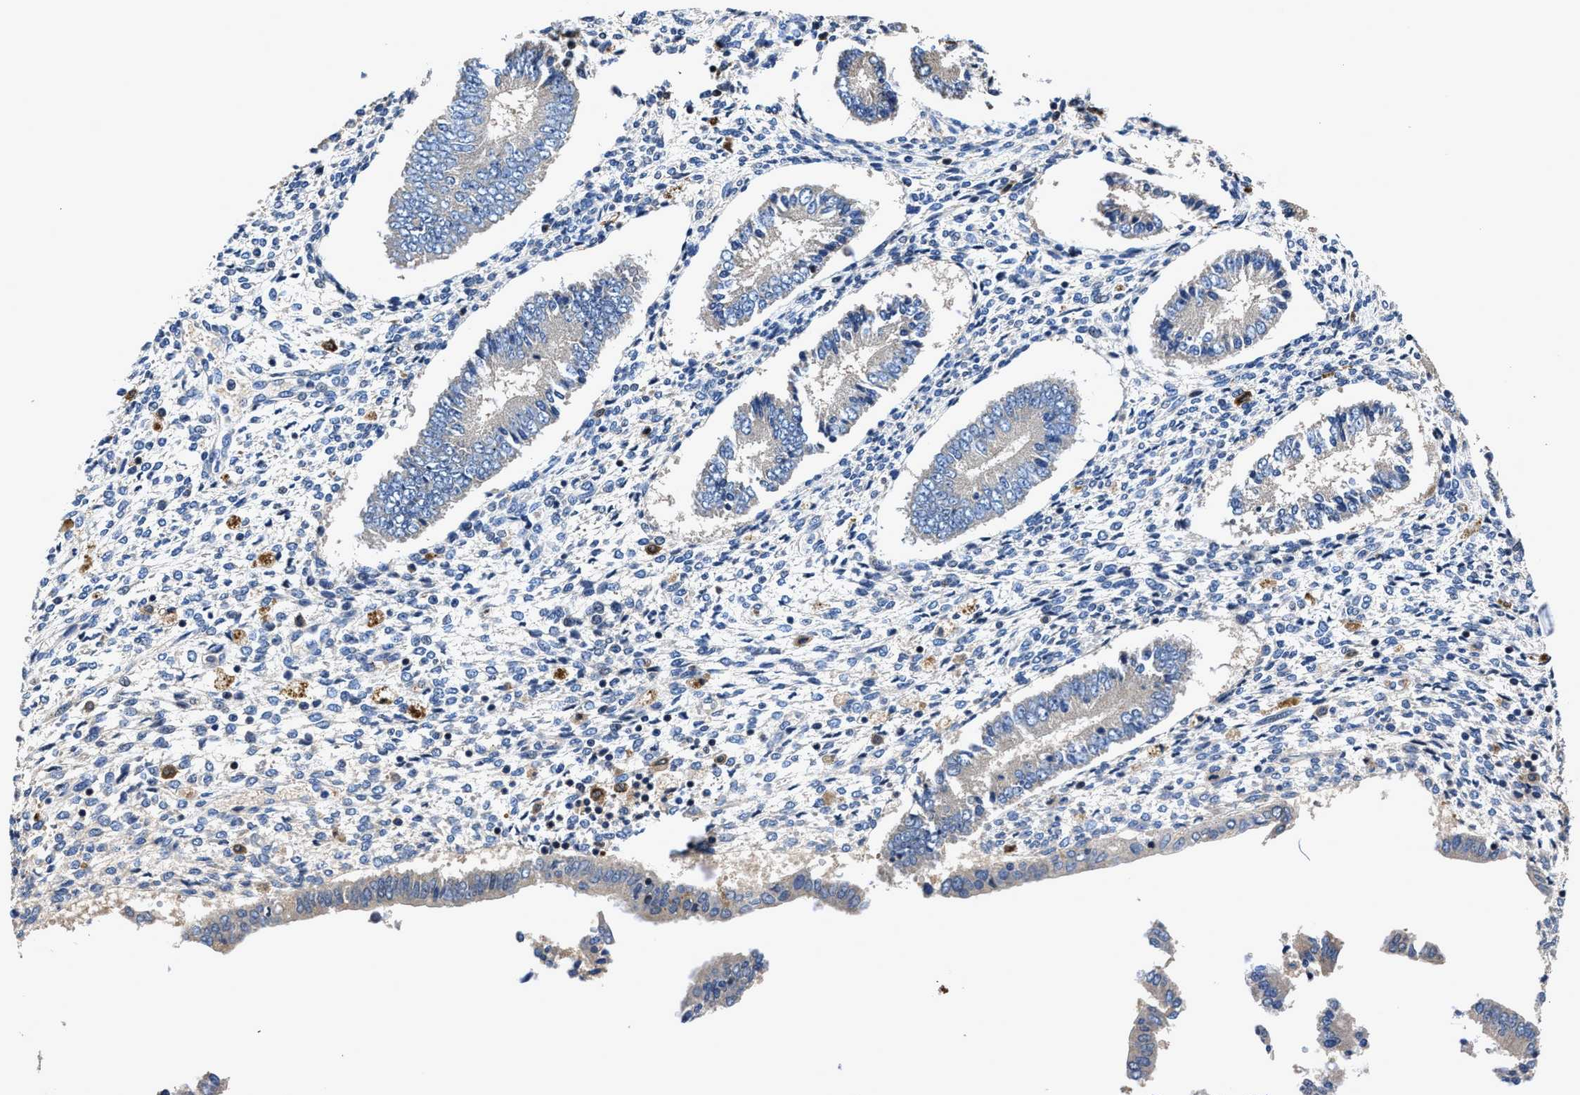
{"staining": {"intensity": "negative", "quantity": "none", "location": "none"}, "tissue": "endometrium", "cell_type": "Cells in endometrial stroma", "image_type": "normal", "snomed": [{"axis": "morphology", "description": "Normal tissue, NOS"}, {"axis": "topography", "description": "Endometrium"}], "caption": "Endometrium stained for a protein using immunohistochemistry (IHC) exhibits no staining cells in endometrial stroma.", "gene": "RGS10", "patient": {"sex": "female", "age": 42}}